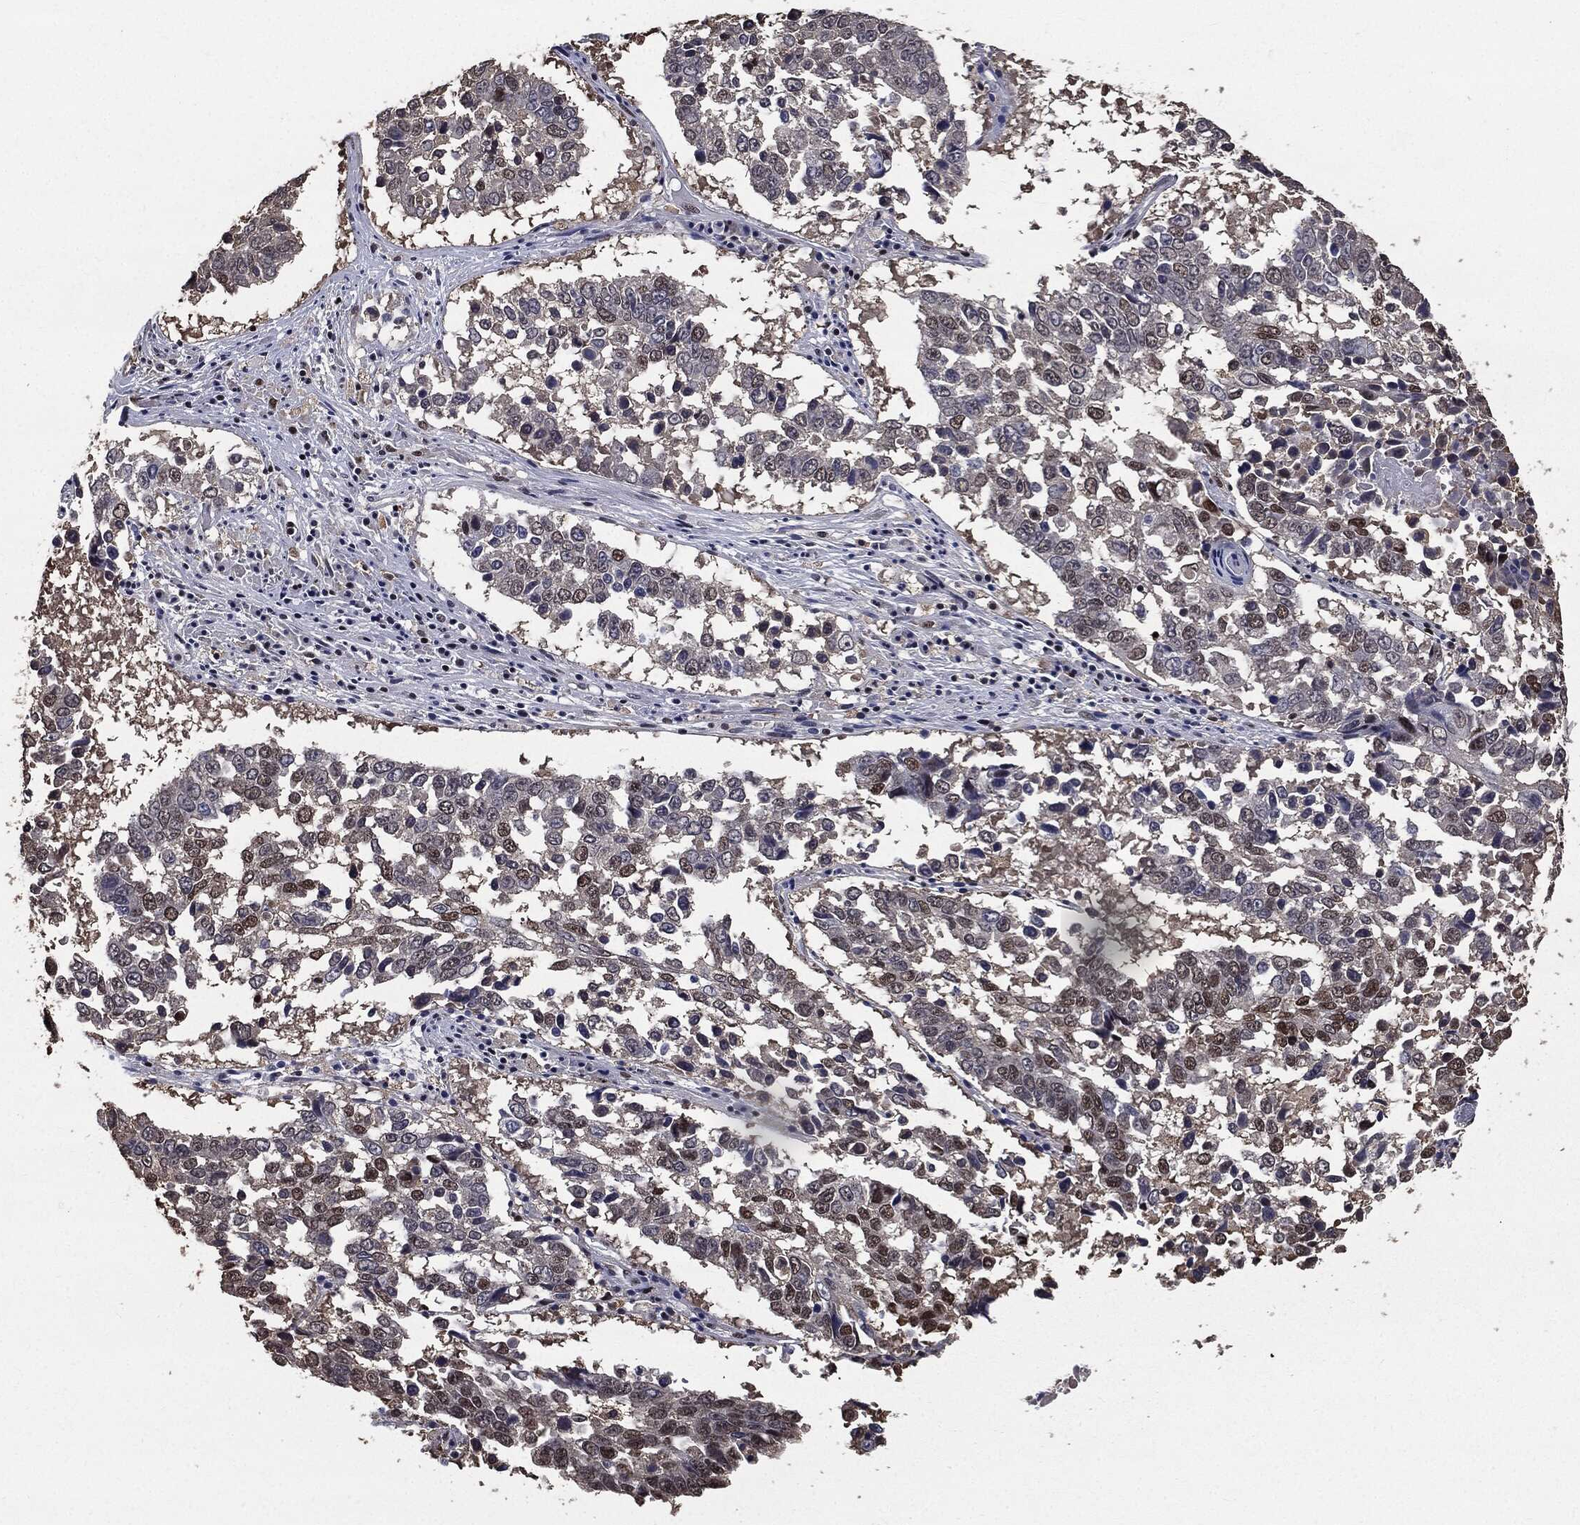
{"staining": {"intensity": "moderate", "quantity": "<25%", "location": "nuclear"}, "tissue": "lung cancer", "cell_type": "Tumor cells", "image_type": "cancer", "snomed": [{"axis": "morphology", "description": "Squamous cell carcinoma, NOS"}, {"axis": "topography", "description": "Lung"}], "caption": "Protein expression analysis of human lung squamous cell carcinoma reveals moderate nuclear expression in approximately <25% of tumor cells. (DAB (3,3'-diaminobenzidine) IHC, brown staining for protein, blue staining for nuclei).", "gene": "JUN", "patient": {"sex": "male", "age": 82}}